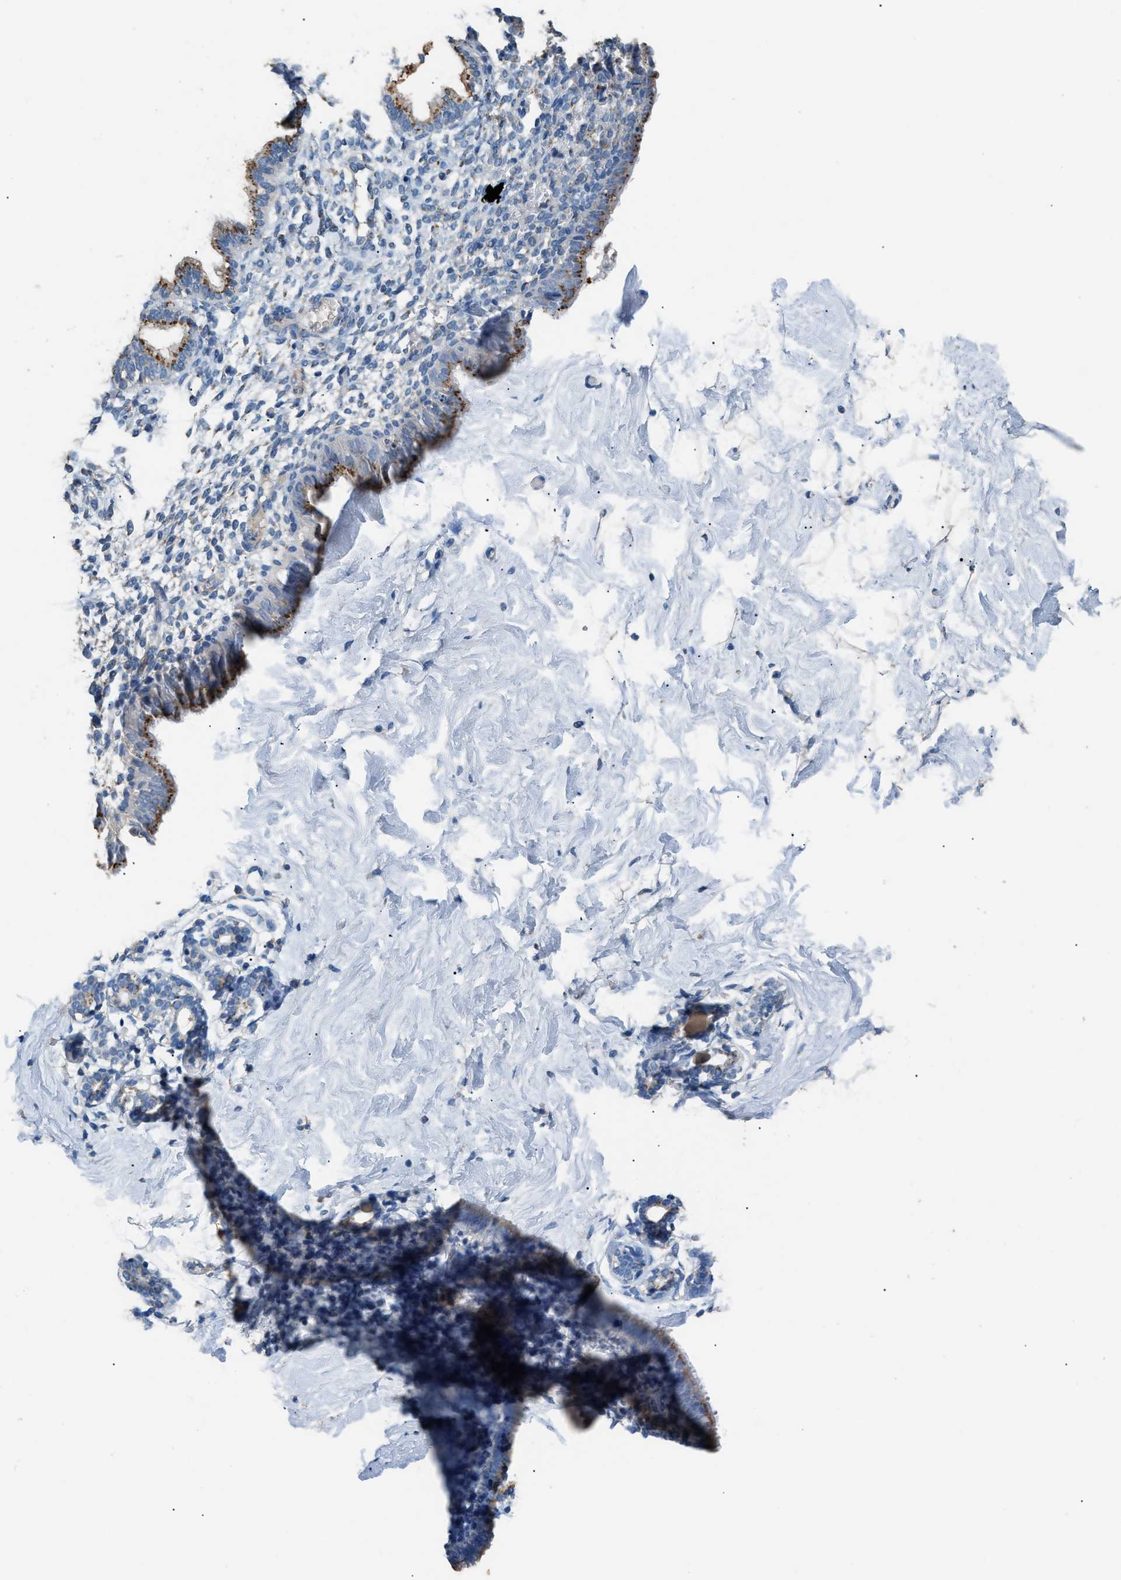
{"staining": {"intensity": "weak", "quantity": "<25%", "location": "cytoplasmic/membranous"}, "tissue": "endometrium", "cell_type": "Cells in endometrial stroma", "image_type": "normal", "snomed": [{"axis": "morphology", "description": "Normal tissue, NOS"}, {"axis": "topography", "description": "Endometrium"}], "caption": "There is no significant expression in cells in endometrial stroma of endometrium.", "gene": "GOLM1", "patient": {"sex": "female", "age": 61}}